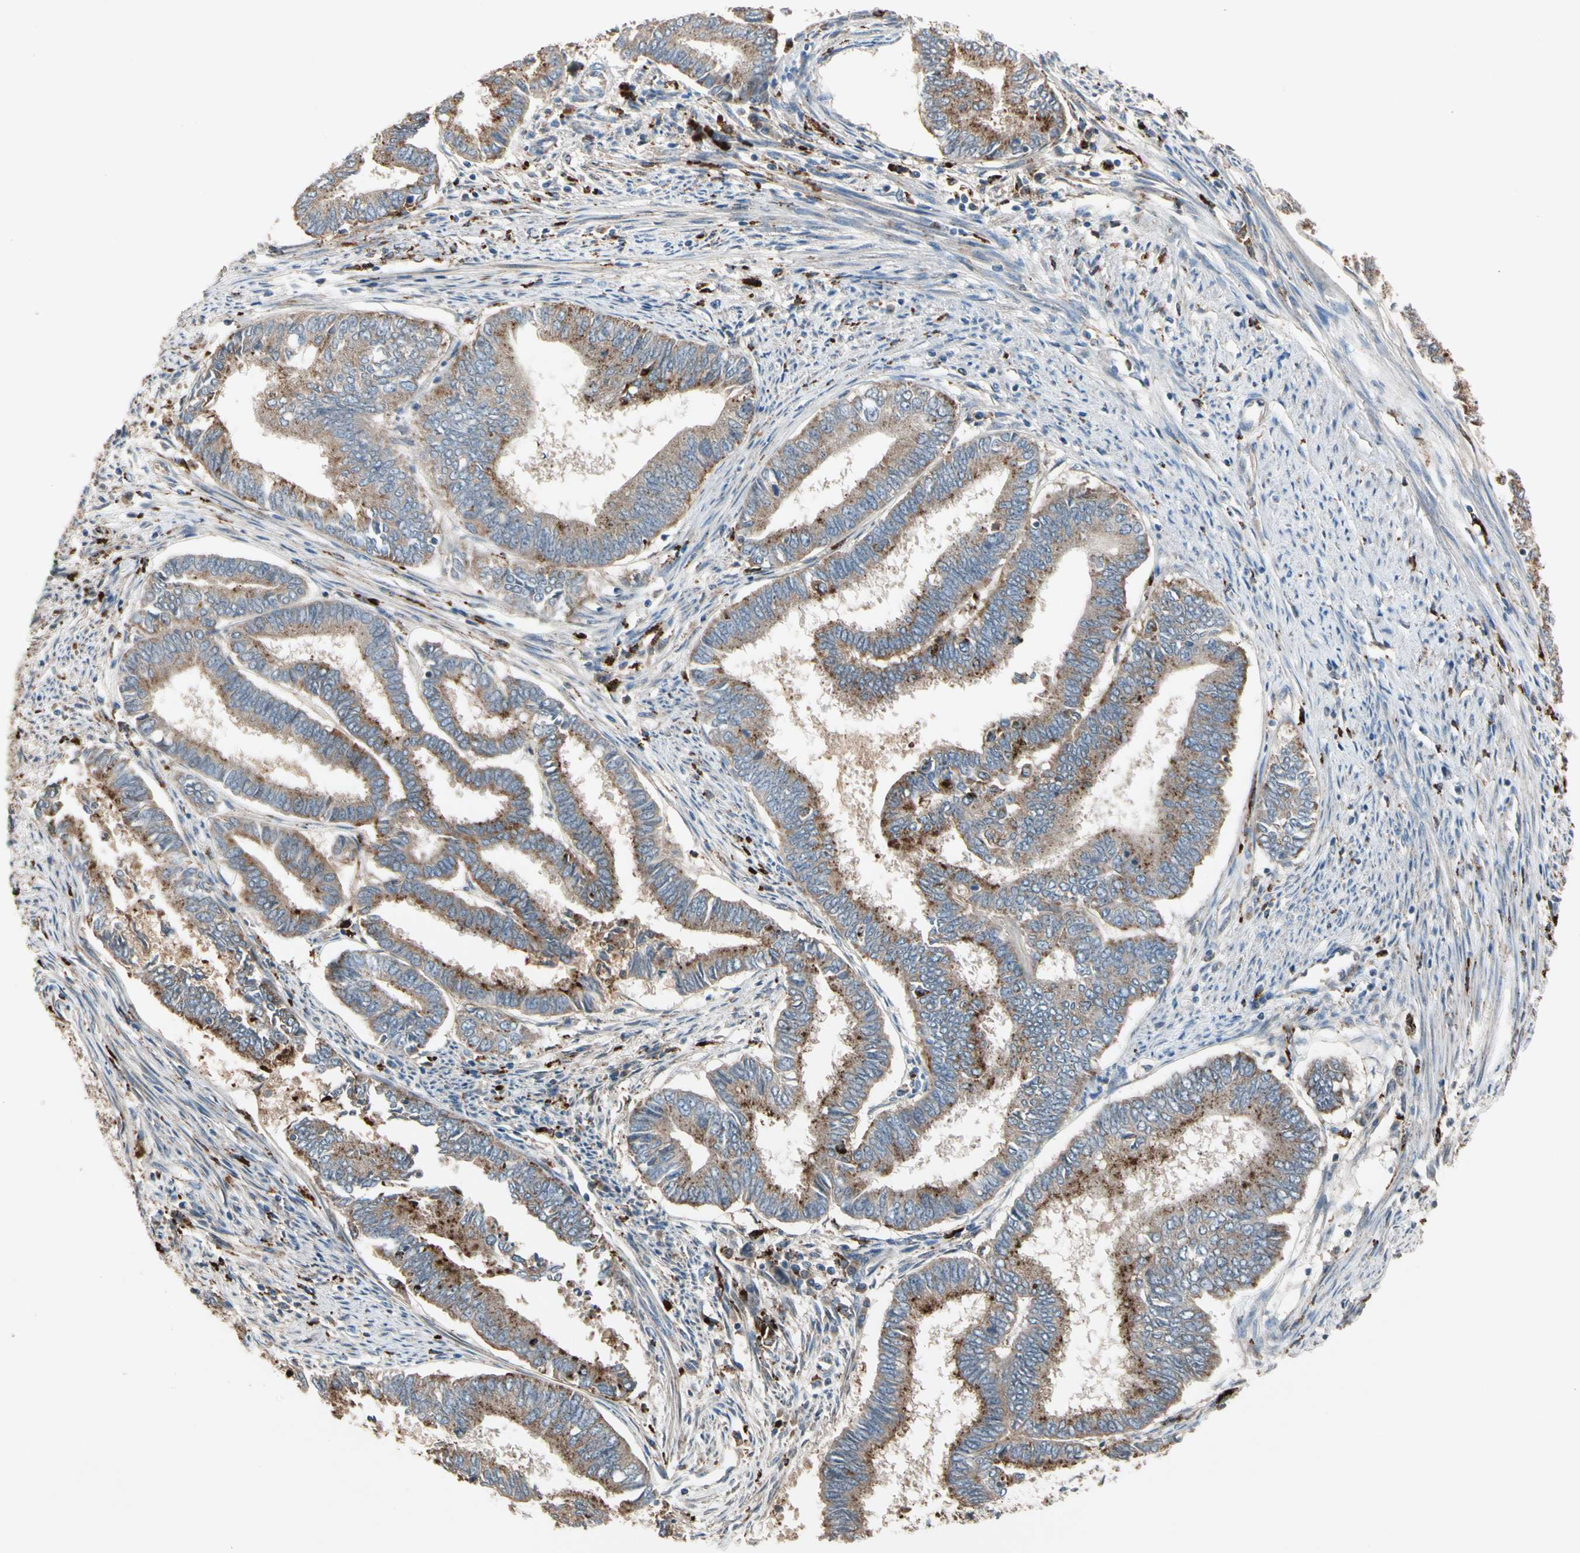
{"staining": {"intensity": "strong", "quantity": ">75%", "location": "cytoplasmic/membranous"}, "tissue": "endometrial cancer", "cell_type": "Tumor cells", "image_type": "cancer", "snomed": [{"axis": "morphology", "description": "Adenocarcinoma, NOS"}, {"axis": "topography", "description": "Endometrium"}], "caption": "The immunohistochemical stain highlights strong cytoplasmic/membranous positivity in tumor cells of endometrial cancer tissue.", "gene": "GM2A", "patient": {"sex": "female", "age": 86}}